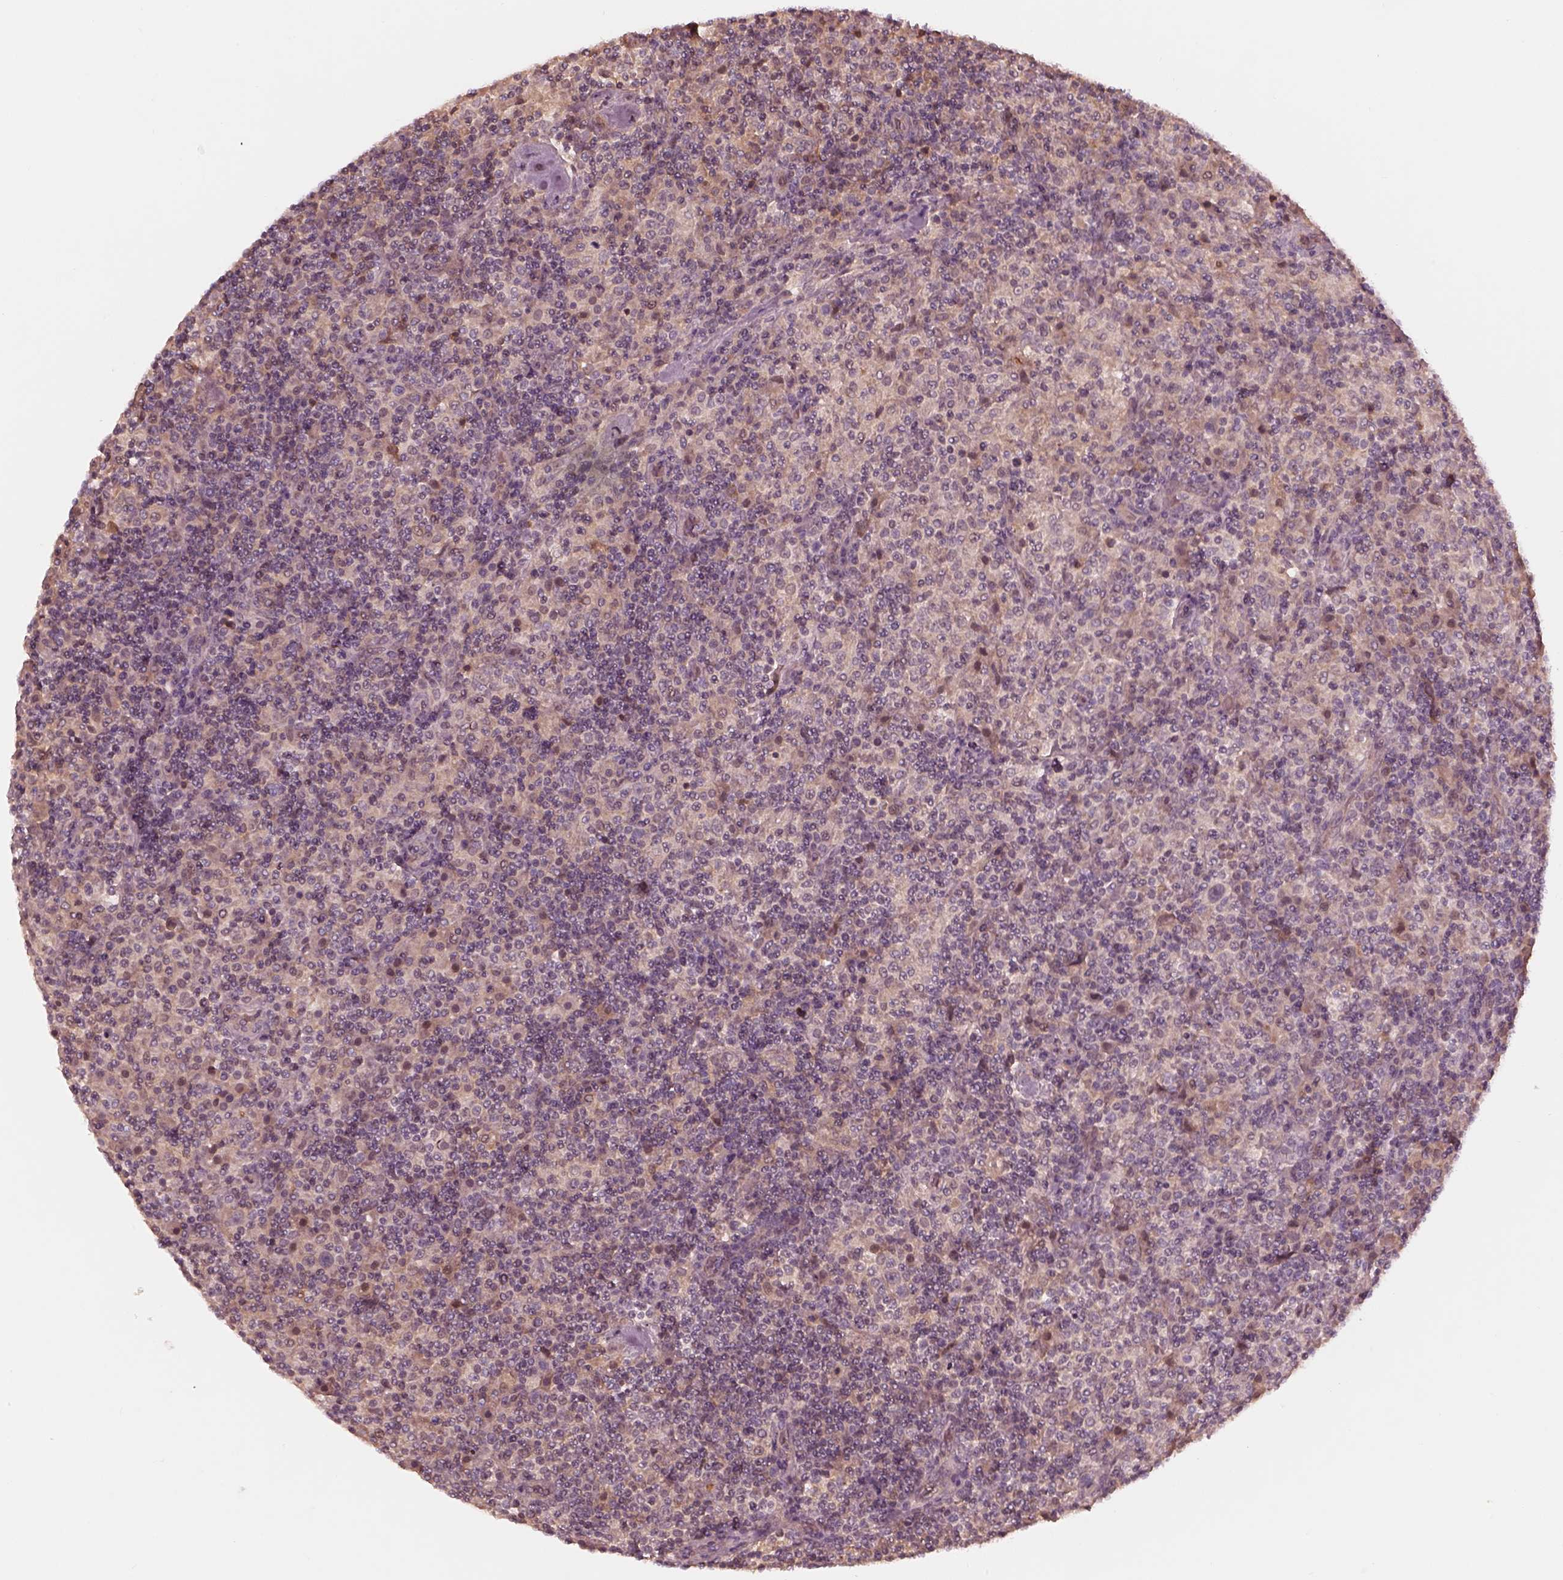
{"staining": {"intensity": "negative", "quantity": "none", "location": "none"}, "tissue": "lymphoma", "cell_type": "Tumor cells", "image_type": "cancer", "snomed": [{"axis": "morphology", "description": "Hodgkin's disease, NOS"}, {"axis": "topography", "description": "Lymph node"}], "caption": "The image reveals no staining of tumor cells in Hodgkin's disease. (DAB (3,3'-diaminobenzidine) immunohistochemistry, high magnification).", "gene": "TF", "patient": {"sex": "male", "age": 70}}